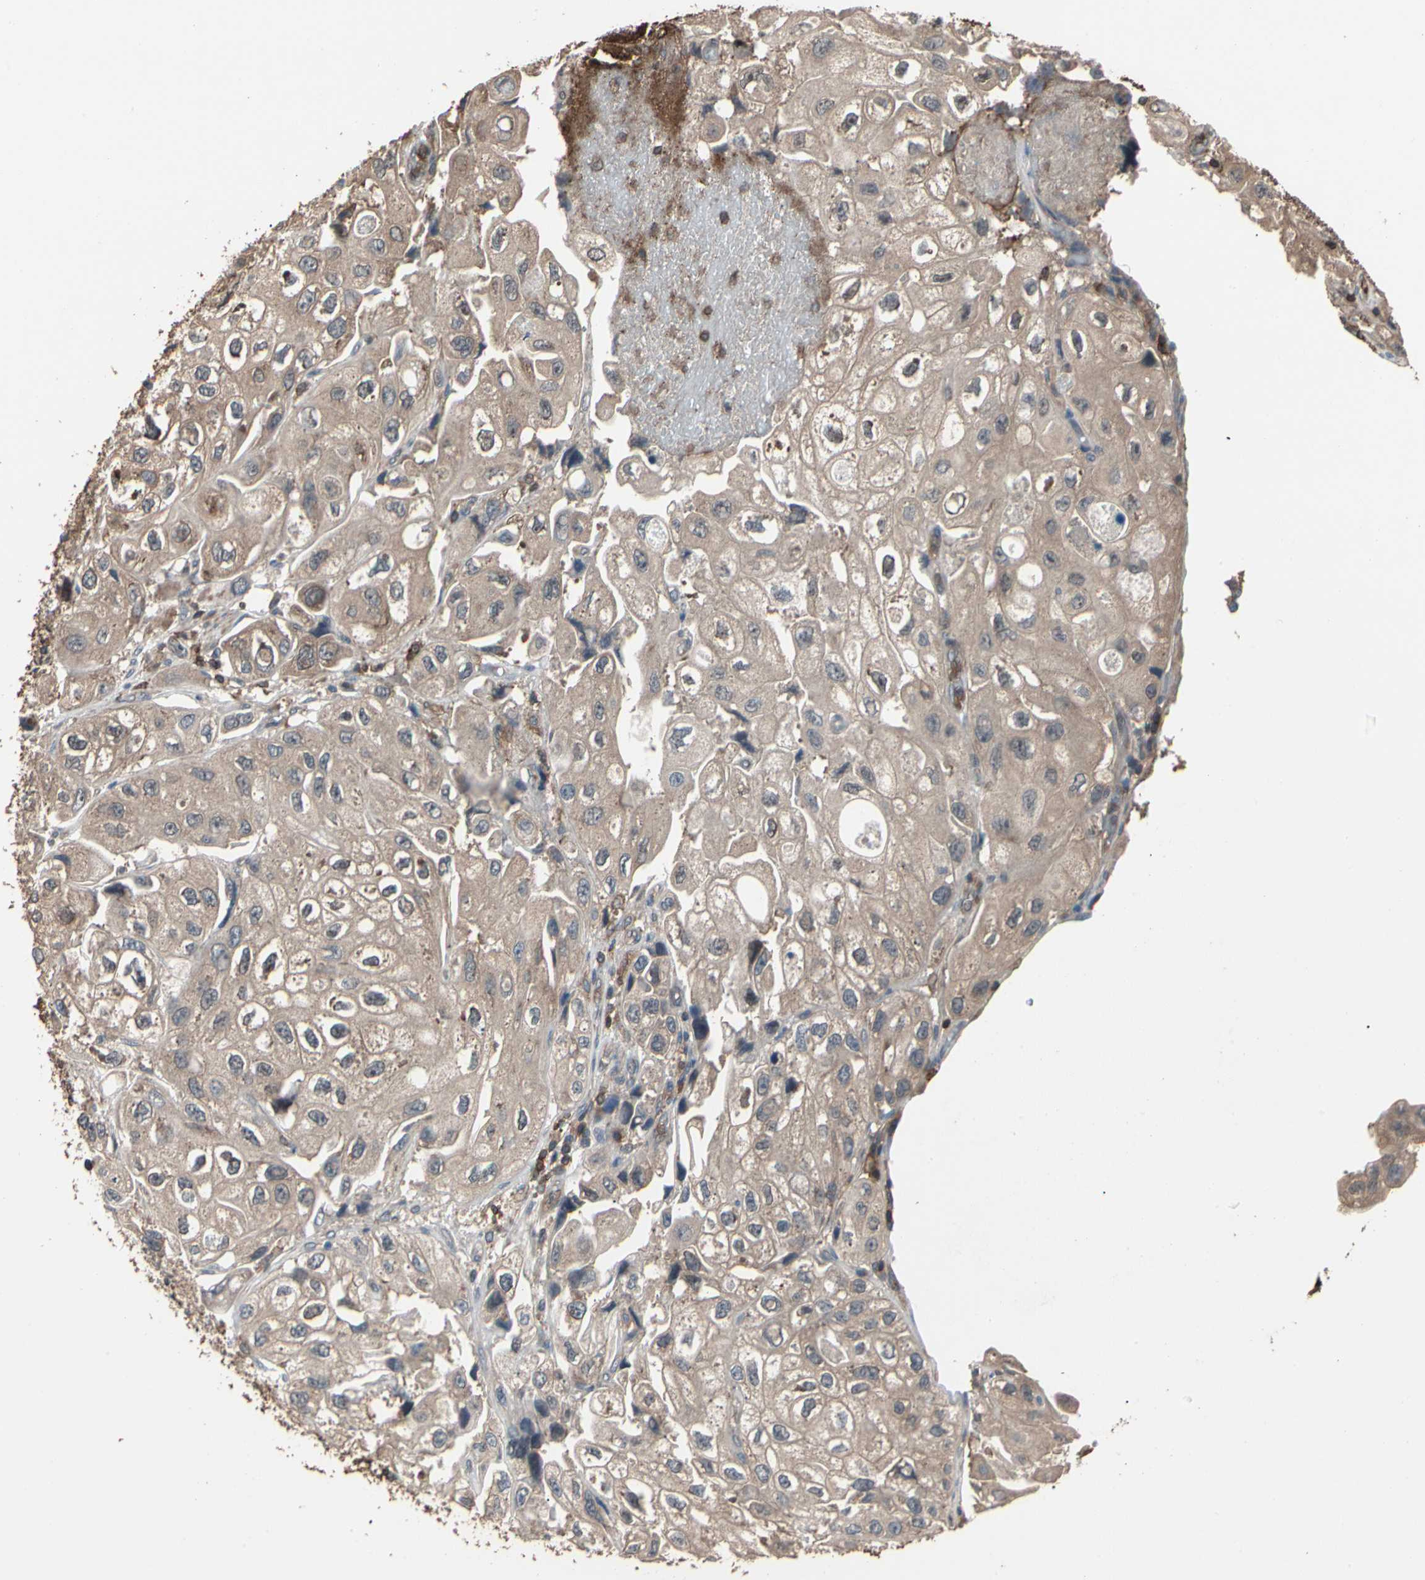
{"staining": {"intensity": "weak", "quantity": ">75%", "location": "cytoplasmic/membranous"}, "tissue": "urothelial cancer", "cell_type": "Tumor cells", "image_type": "cancer", "snomed": [{"axis": "morphology", "description": "Urothelial carcinoma, High grade"}, {"axis": "topography", "description": "Urinary bladder"}], "caption": "Immunohistochemistry (DAB) staining of urothelial cancer exhibits weak cytoplasmic/membranous protein expression in approximately >75% of tumor cells.", "gene": "MAPK13", "patient": {"sex": "female", "age": 64}}